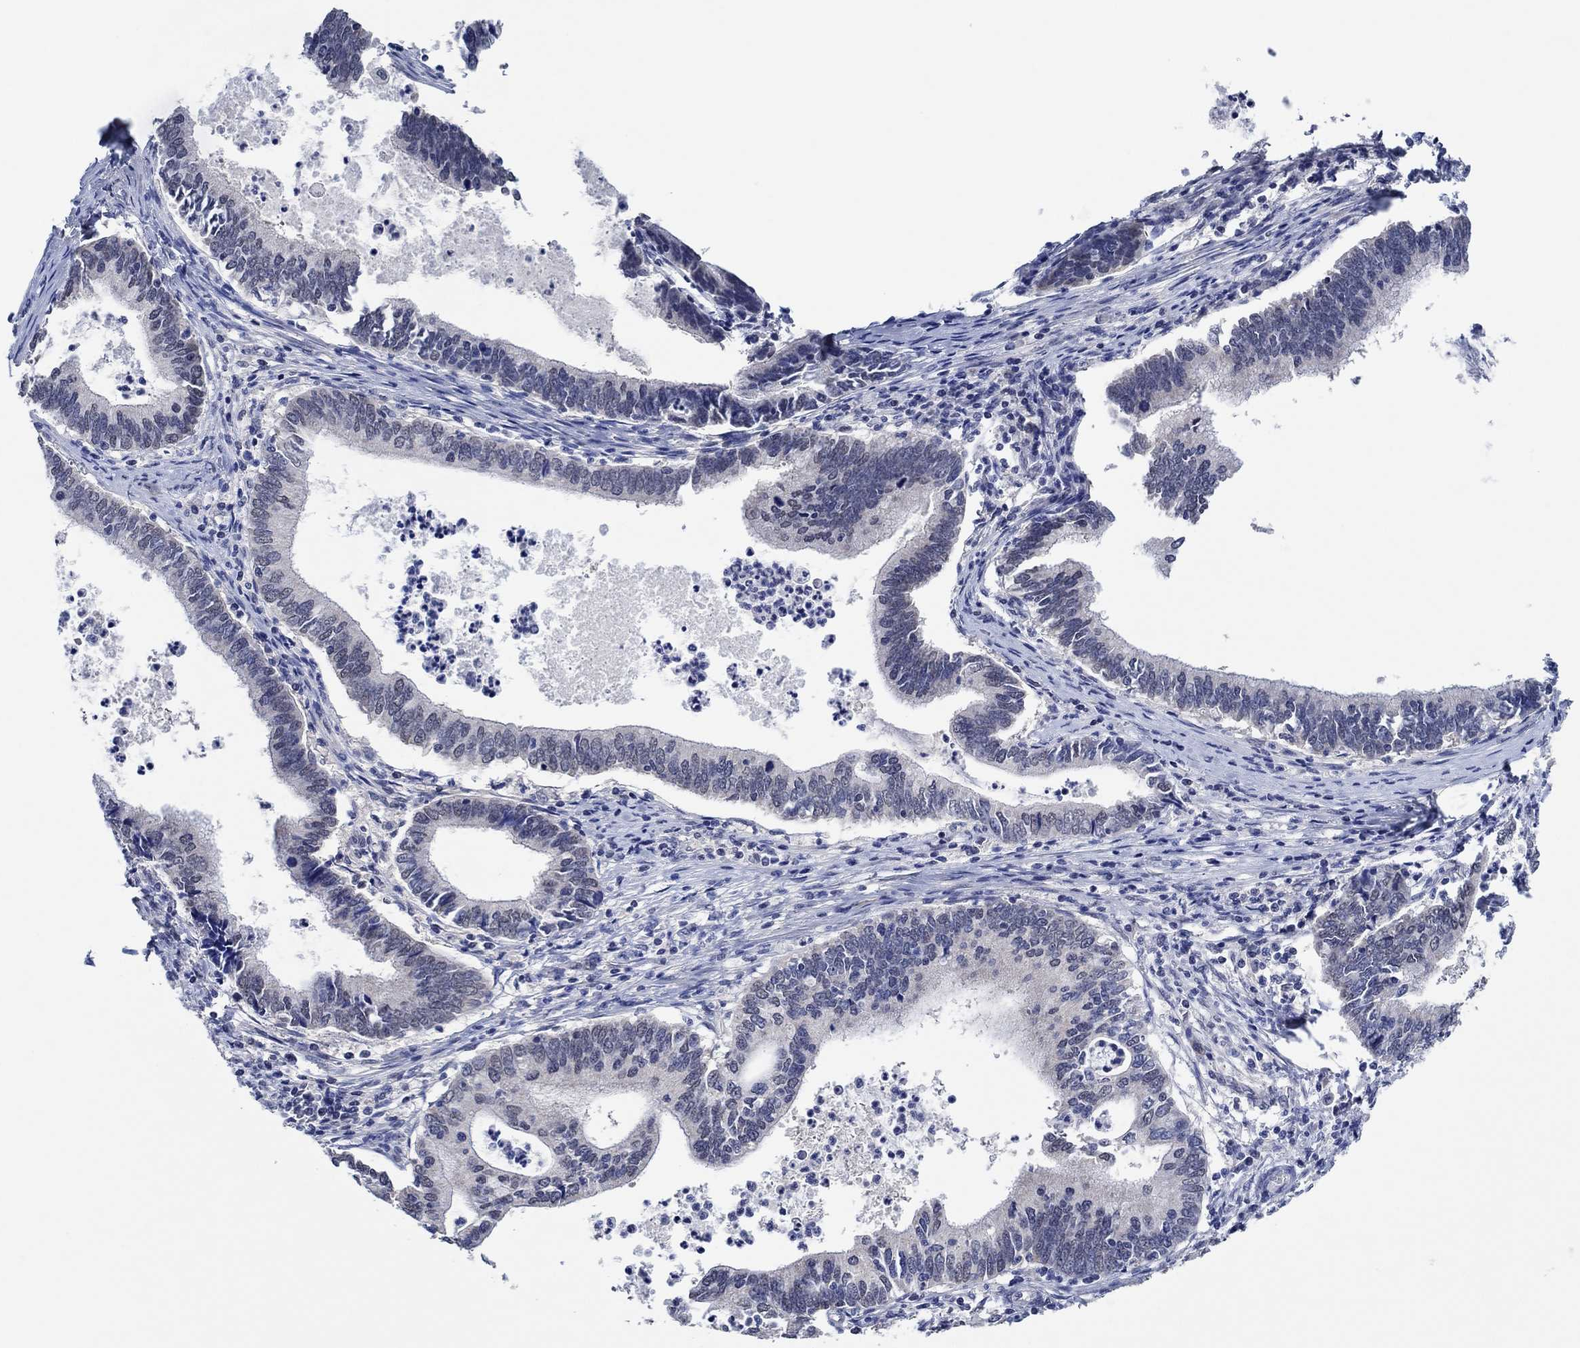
{"staining": {"intensity": "negative", "quantity": "none", "location": "none"}, "tissue": "cervical cancer", "cell_type": "Tumor cells", "image_type": "cancer", "snomed": [{"axis": "morphology", "description": "Adenocarcinoma, NOS"}, {"axis": "topography", "description": "Cervix"}], "caption": "Immunohistochemistry histopathology image of neoplastic tissue: adenocarcinoma (cervical) stained with DAB (3,3'-diaminobenzidine) displays no significant protein positivity in tumor cells. (Brightfield microscopy of DAB (3,3'-diaminobenzidine) IHC at high magnification).", "gene": "PRRT3", "patient": {"sex": "female", "age": 42}}